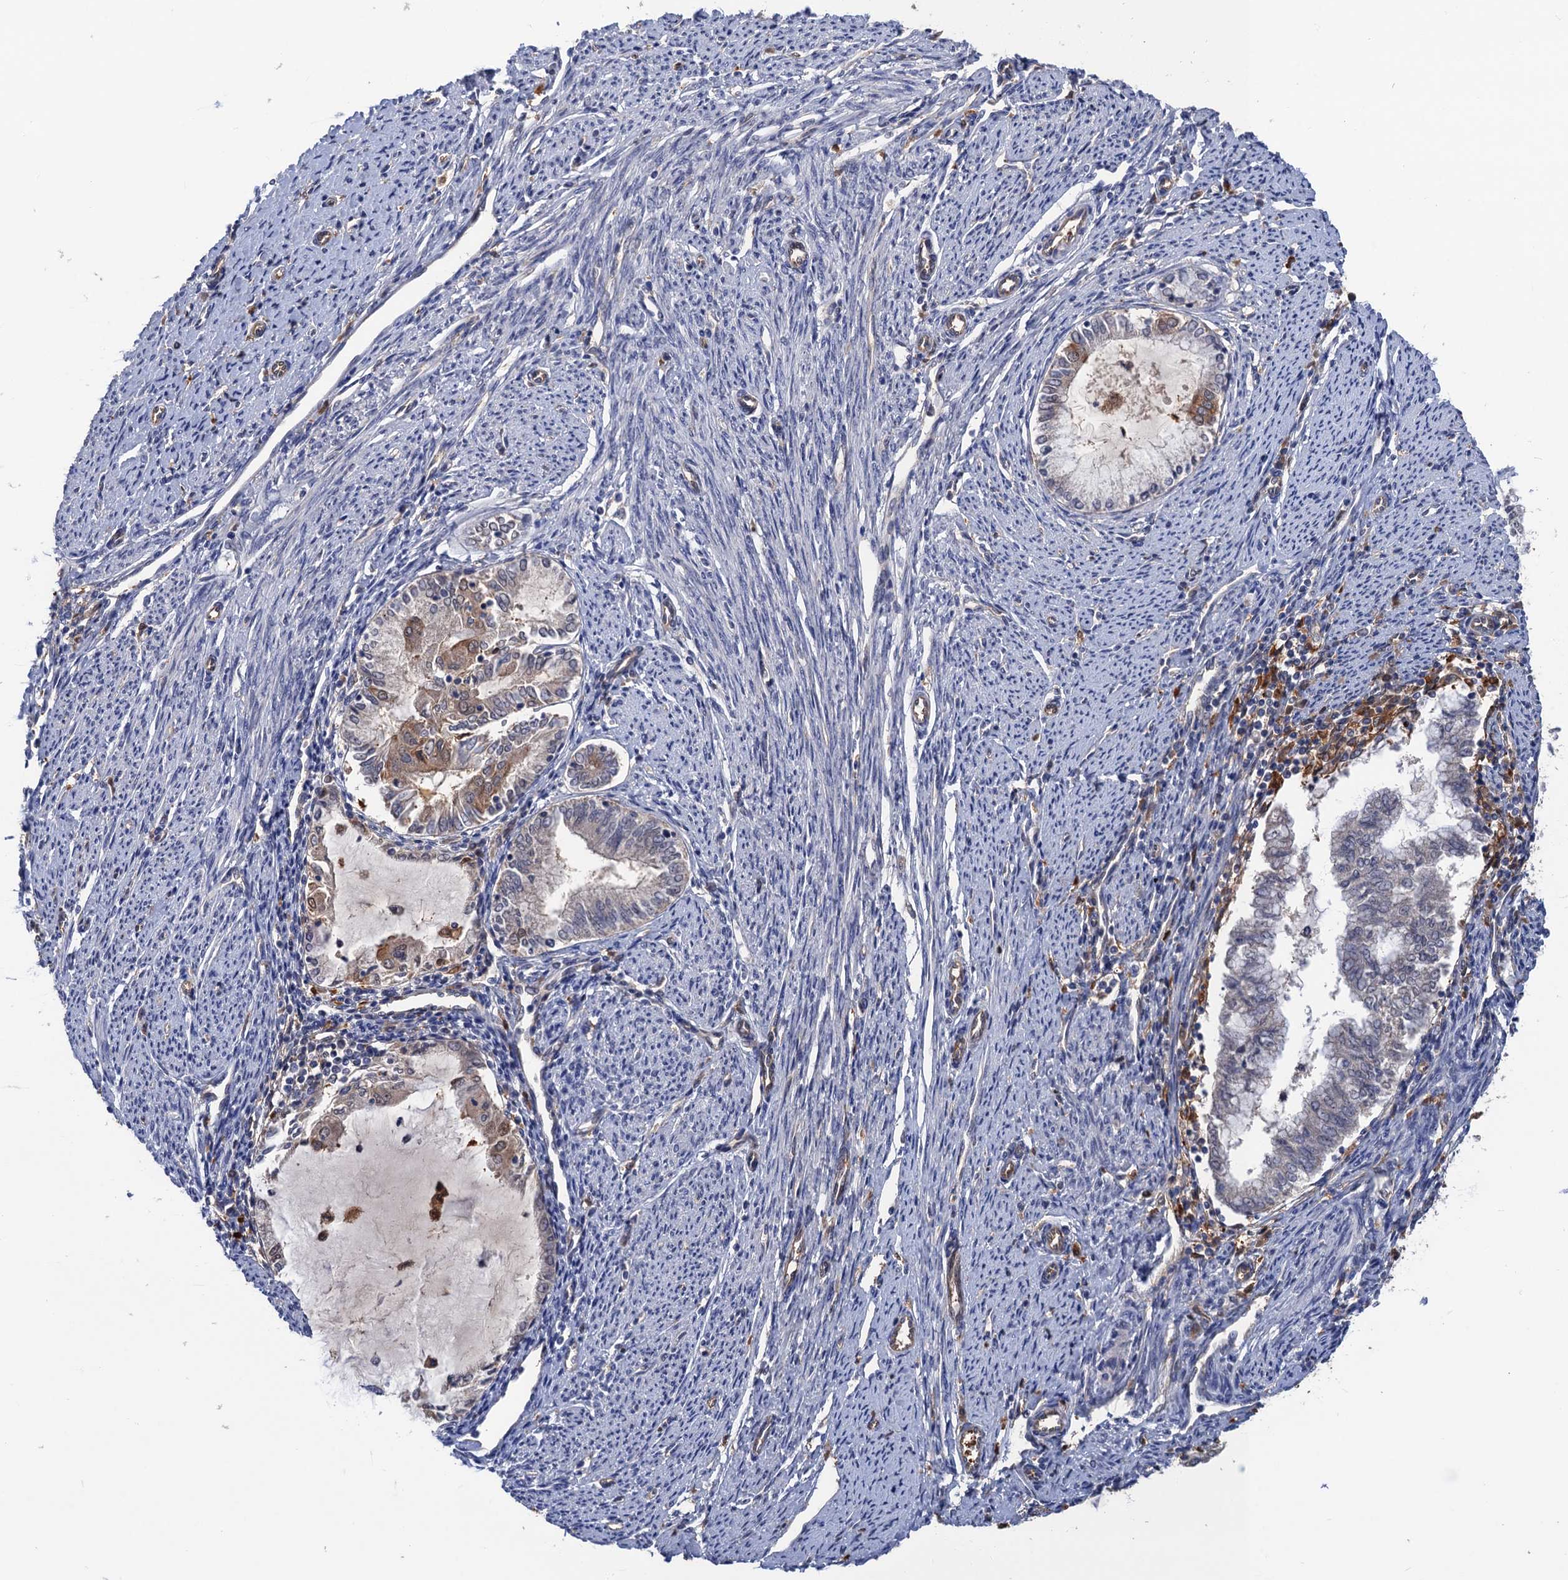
{"staining": {"intensity": "moderate", "quantity": "<25%", "location": "cytoplasmic/membranous"}, "tissue": "endometrial cancer", "cell_type": "Tumor cells", "image_type": "cancer", "snomed": [{"axis": "morphology", "description": "Adenocarcinoma, NOS"}, {"axis": "topography", "description": "Endometrium"}], "caption": "Protein analysis of endometrial cancer tissue reveals moderate cytoplasmic/membranous expression in about <25% of tumor cells.", "gene": "NEK8", "patient": {"sex": "female", "age": 79}}